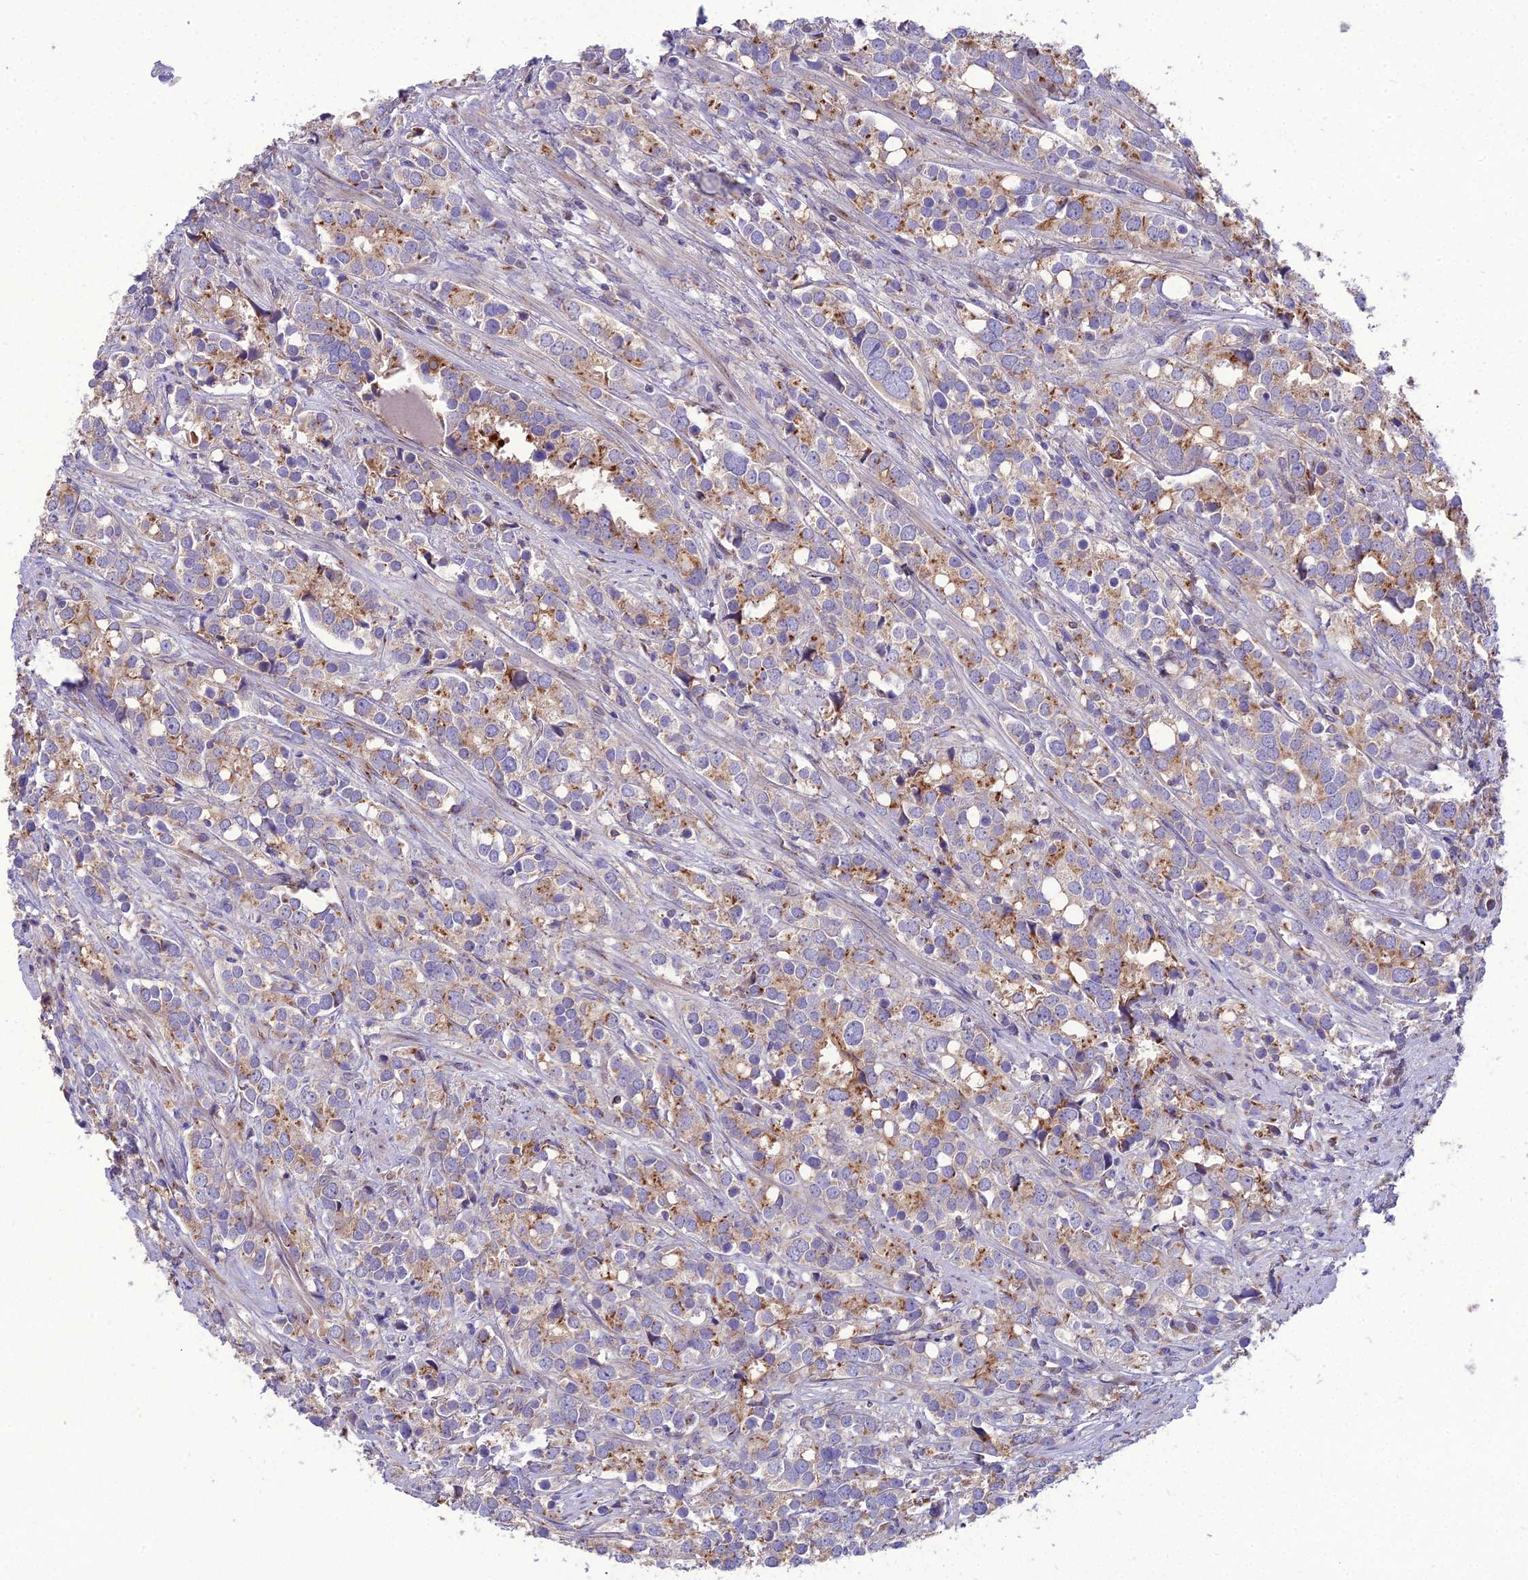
{"staining": {"intensity": "moderate", "quantity": "25%-75%", "location": "cytoplasmic/membranous"}, "tissue": "prostate cancer", "cell_type": "Tumor cells", "image_type": "cancer", "snomed": [{"axis": "morphology", "description": "Adenocarcinoma, High grade"}, {"axis": "topography", "description": "Prostate"}], "caption": "Protein expression by immunohistochemistry (IHC) displays moderate cytoplasmic/membranous expression in about 25%-75% of tumor cells in high-grade adenocarcinoma (prostate). (DAB (3,3'-diaminobenzidine) IHC, brown staining for protein, blue staining for nuclei).", "gene": "SPRYD7", "patient": {"sex": "male", "age": 71}}